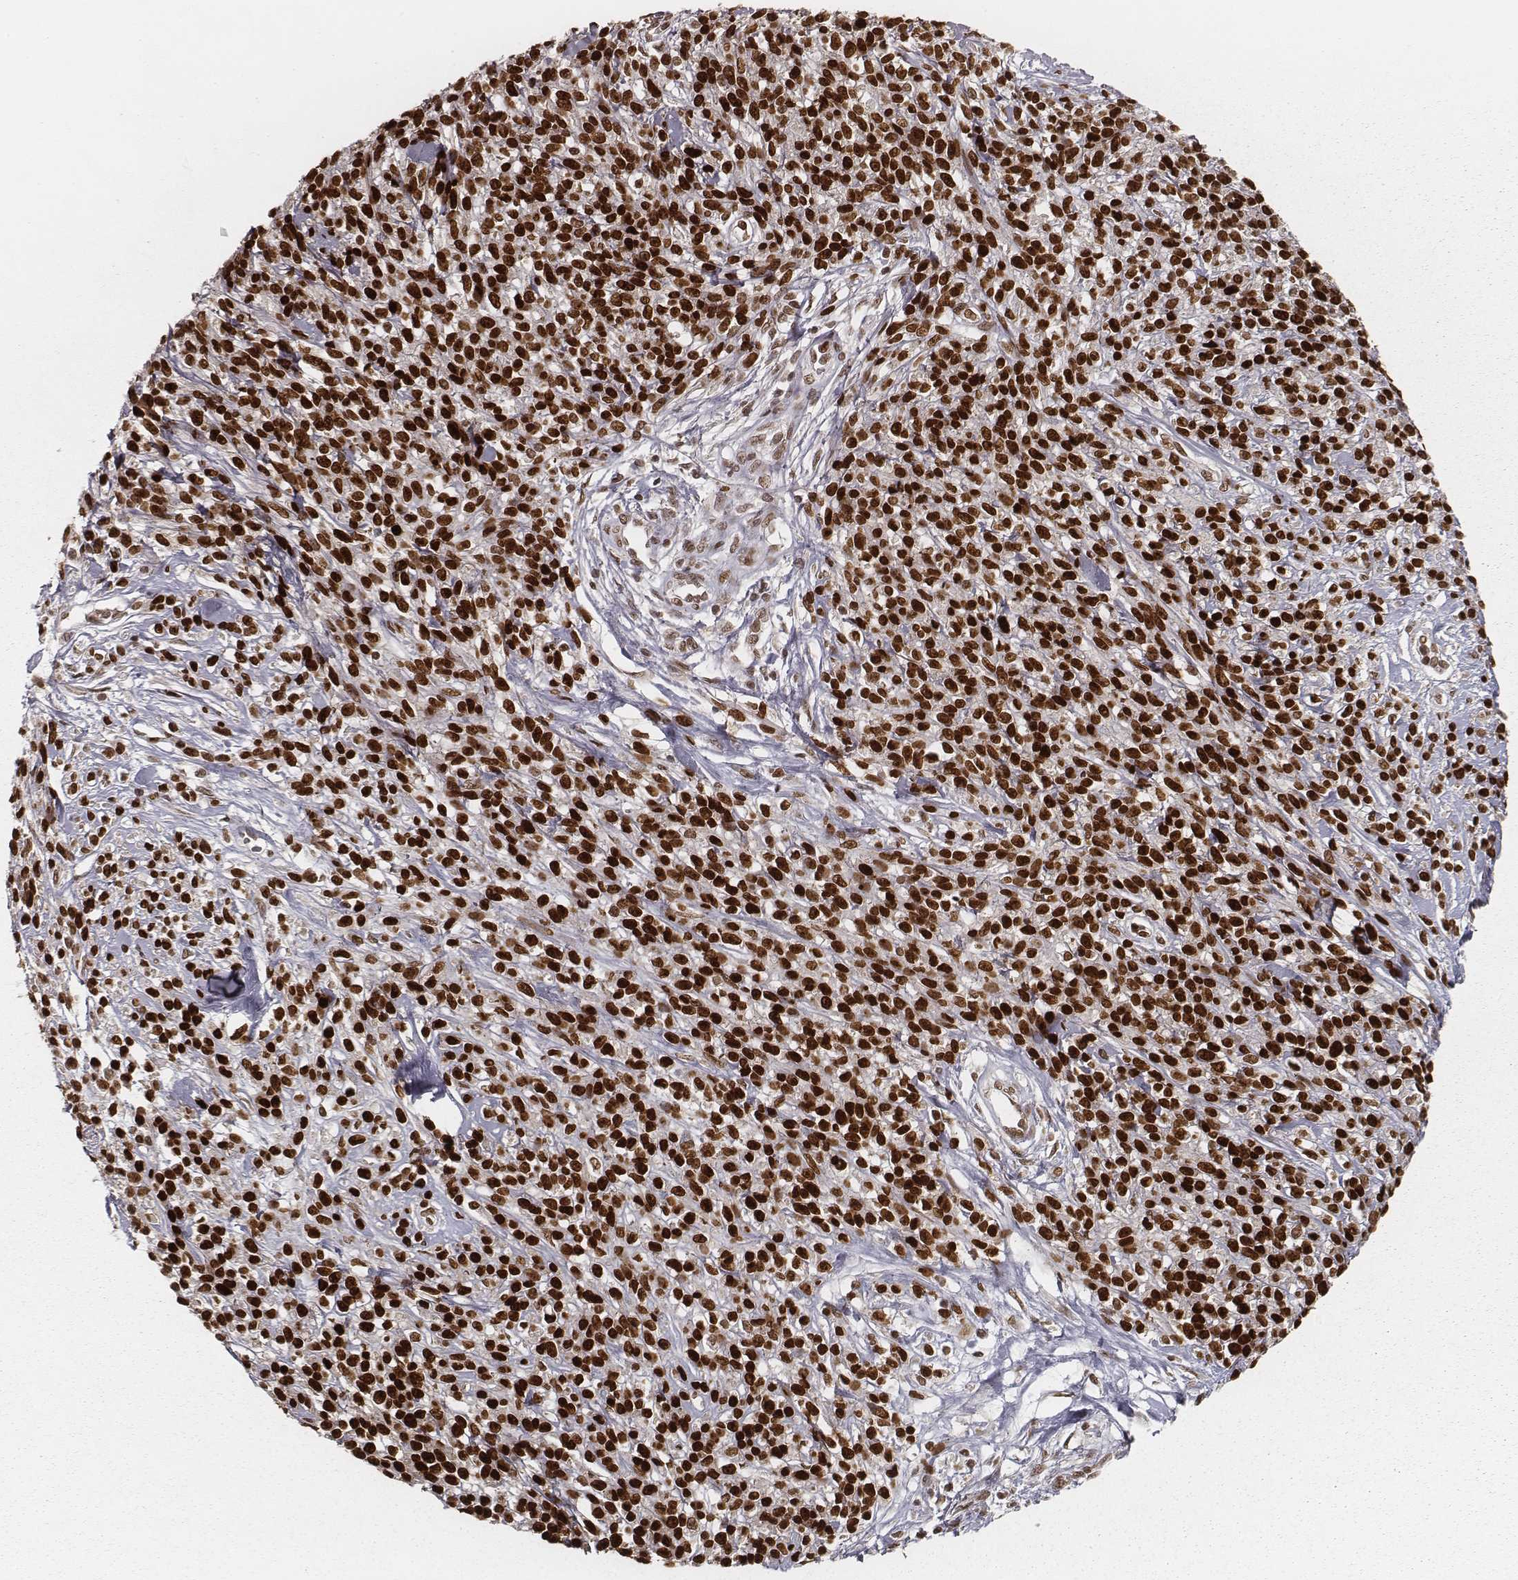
{"staining": {"intensity": "strong", "quantity": ">75%", "location": "nuclear"}, "tissue": "melanoma", "cell_type": "Tumor cells", "image_type": "cancer", "snomed": [{"axis": "morphology", "description": "Malignant melanoma, NOS"}, {"axis": "topography", "description": "Skin"}, {"axis": "topography", "description": "Skin of trunk"}], "caption": "IHC photomicrograph of human melanoma stained for a protein (brown), which reveals high levels of strong nuclear expression in approximately >75% of tumor cells.", "gene": "HMGA2", "patient": {"sex": "male", "age": 74}}